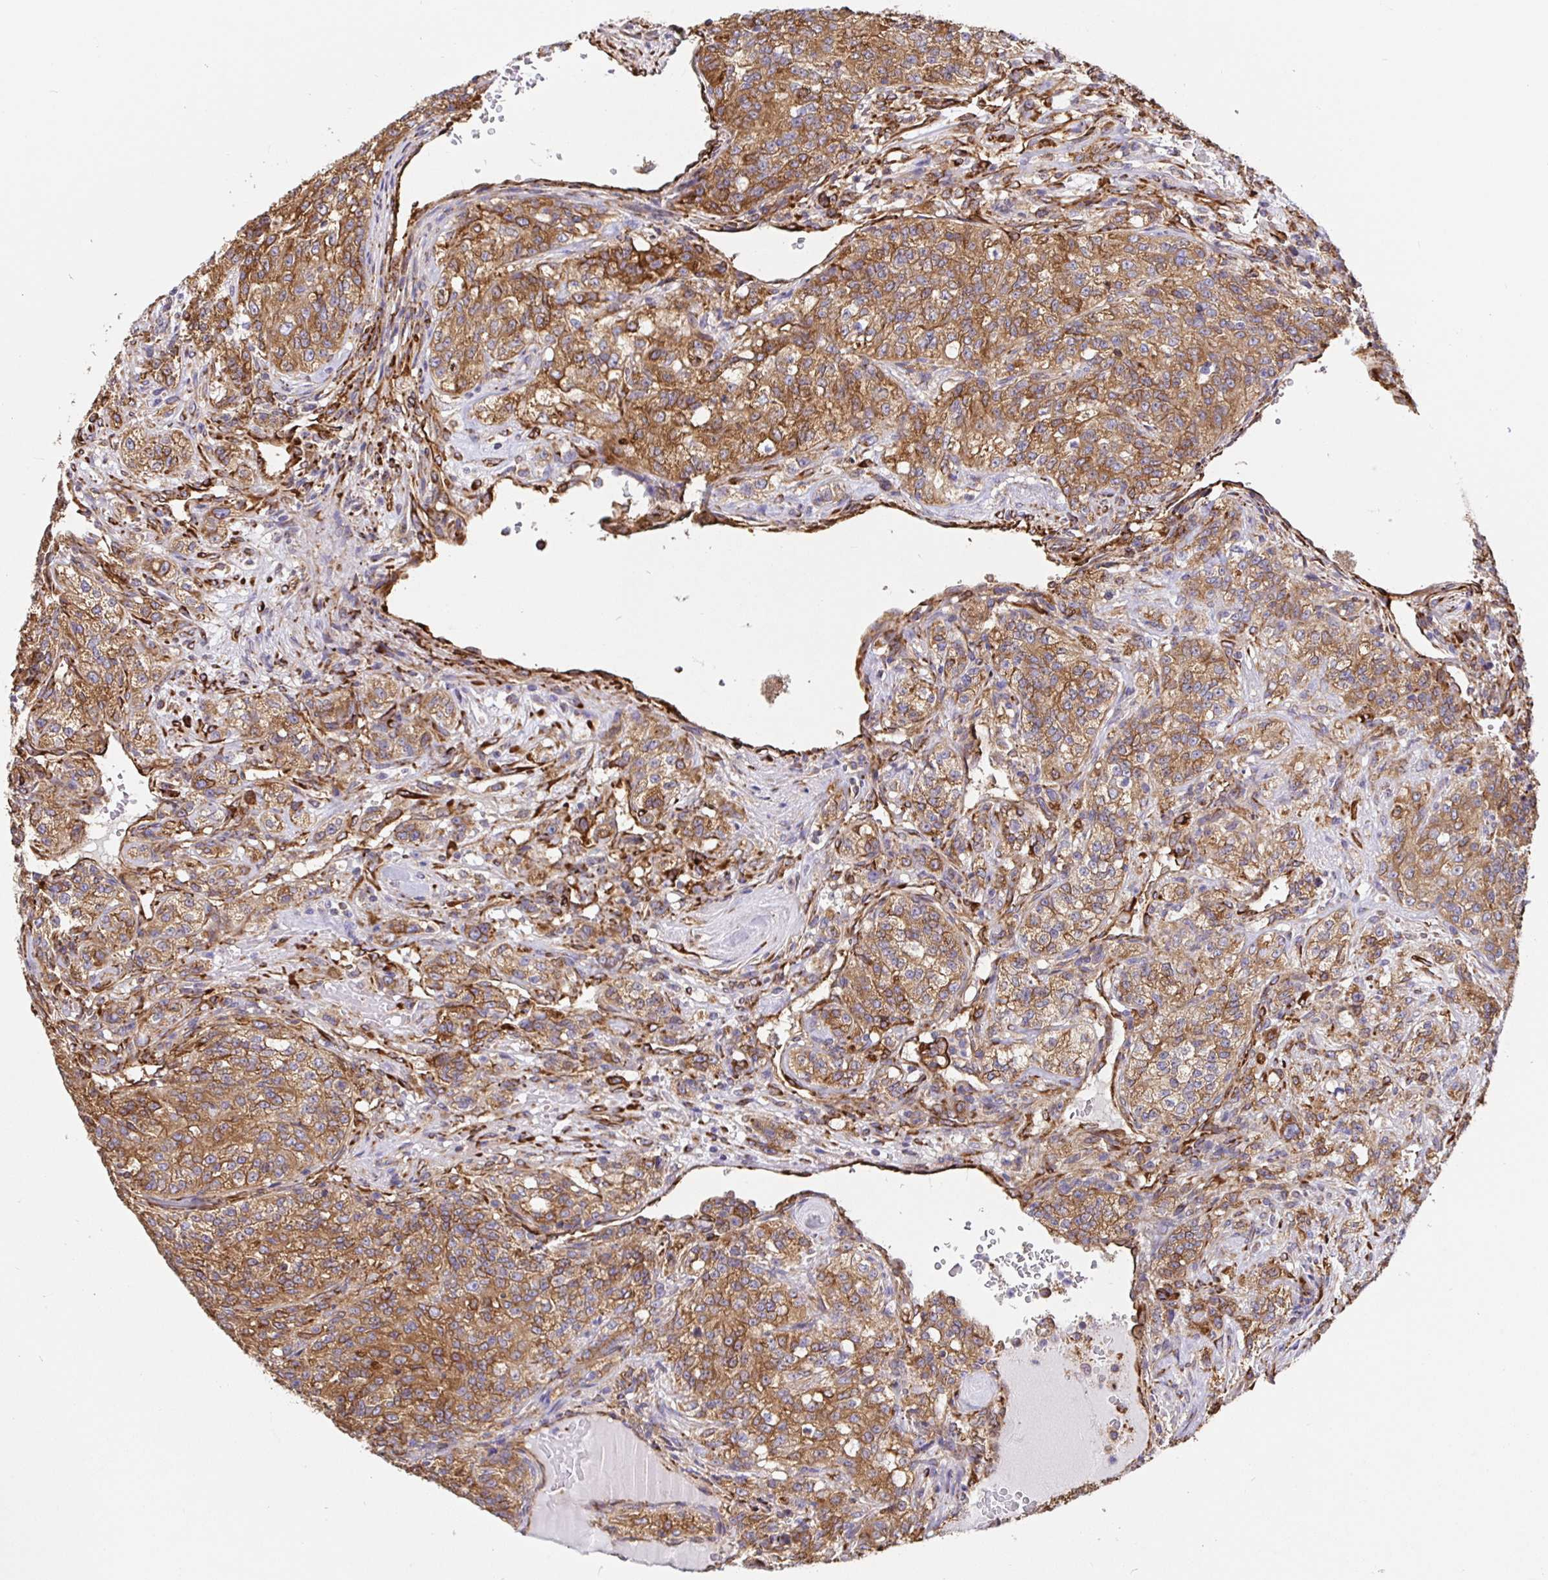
{"staining": {"intensity": "moderate", "quantity": ">75%", "location": "cytoplasmic/membranous"}, "tissue": "renal cancer", "cell_type": "Tumor cells", "image_type": "cancer", "snomed": [{"axis": "morphology", "description": "Adenocarcinoma, NOS"}, {"axis": "topography", "description": "Kidney"}], "caption": "Adenocarcinoma (renal) tissue displays moderate cytoplasmic/membranous positivity in approximately >75% of tumor cells (Stains: DAB in brown, nuclei in blue, Microscopy: brightfield microscopy at high magnification).", "gene": "MAOA", "patient": {"sex": "female", "age": 63}}